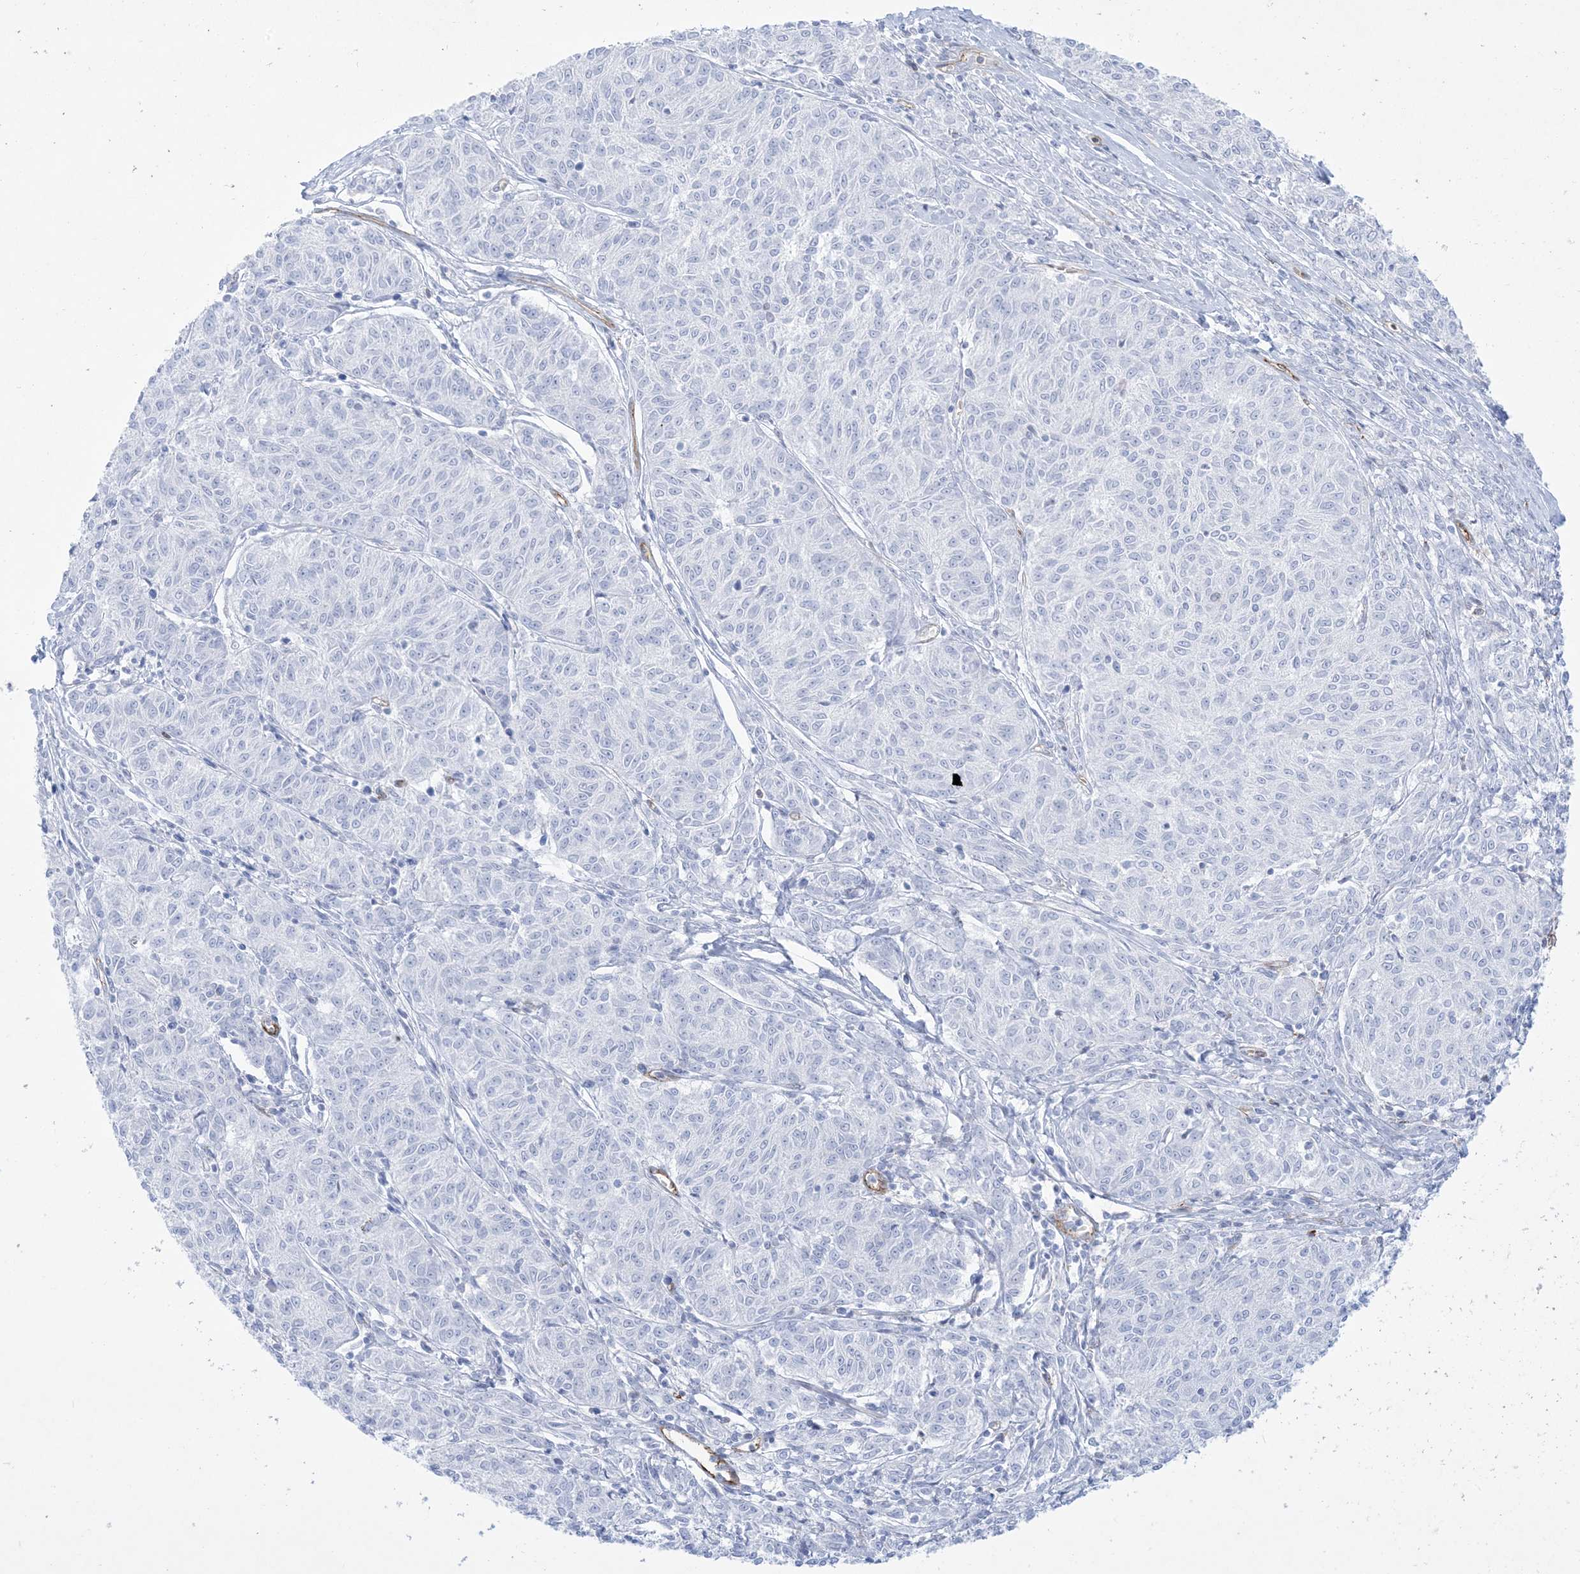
{"staining": {"intensity": "negative", "quantity": "none", "location": "none"}, "tissue": "melanoma", "cell_type": "Tumor cells", "image_type": "cancer", "snomed": [{"axis": "morphology", "description": "Malignant melanoma, NOS"}, {"axis": "topography", "description": "Skin"}], "caption": "DAB immunohistochemical staining of human malignant melanoma exhibits no significant positivity in tumor cells.", "gene": "B3GNT7", "patient": {"sex": "female", "age": 72}}